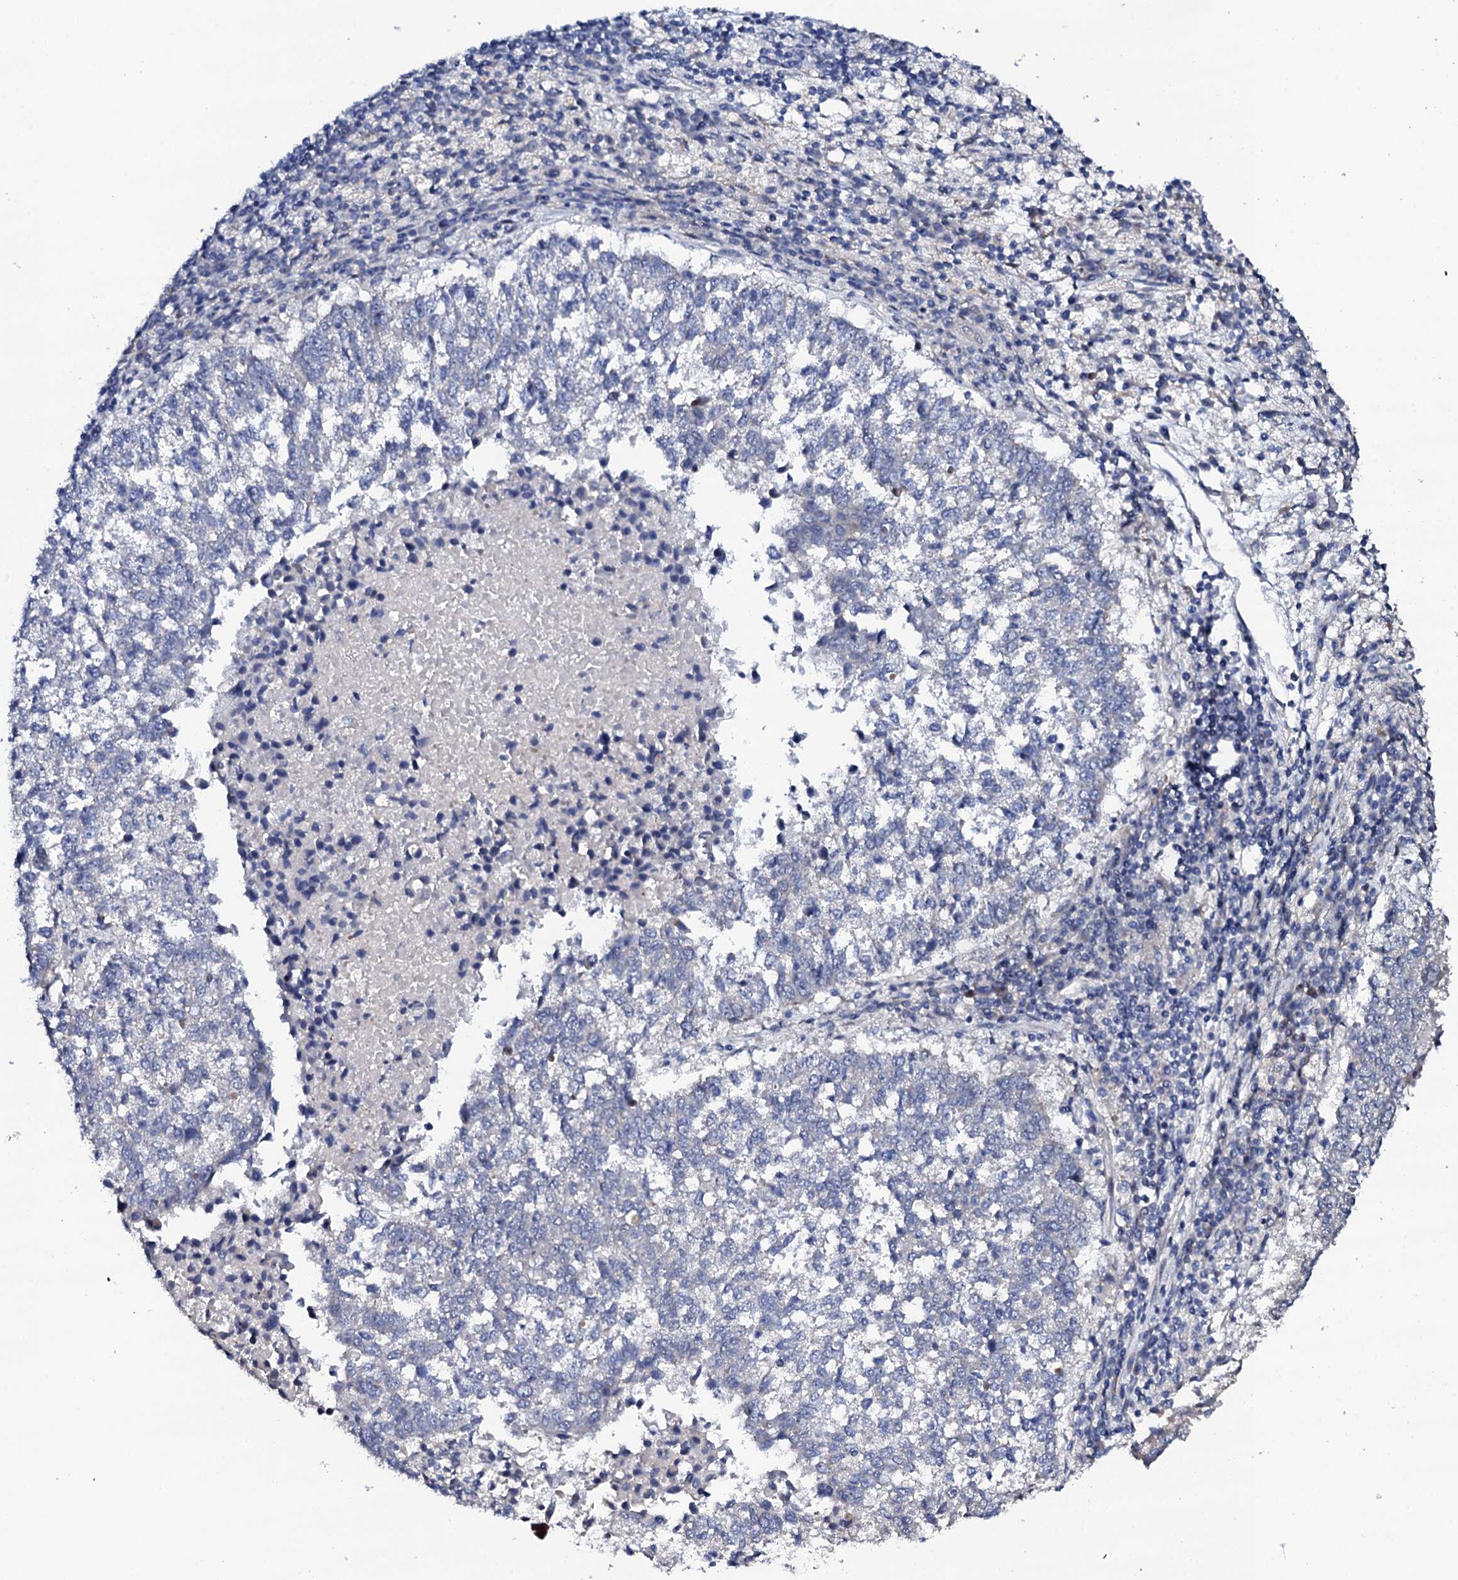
{"staining": {"intensity": "negative", "quantity": "none", "location": "none"}, "tissue": "lung cancer", "cell_type": "Tumor cells", "image_type": "cancer", "snomed": [{"axis": "morphology", "description": "Squamous cell carcinoma, NOS"}, {"axis": "topography", "description": "Lung"}], "caption": "Immunohistochemistry histopathology image of neoplastic tissue: lung cancer (squamous cell carcinoma) stained with DAB shows no significant protein positivity in tumor cells. (DAB IHC with hematoxylin counter stain).", "gene": "CIAO2A", "patient": {"sex": "male", "age": 73}}